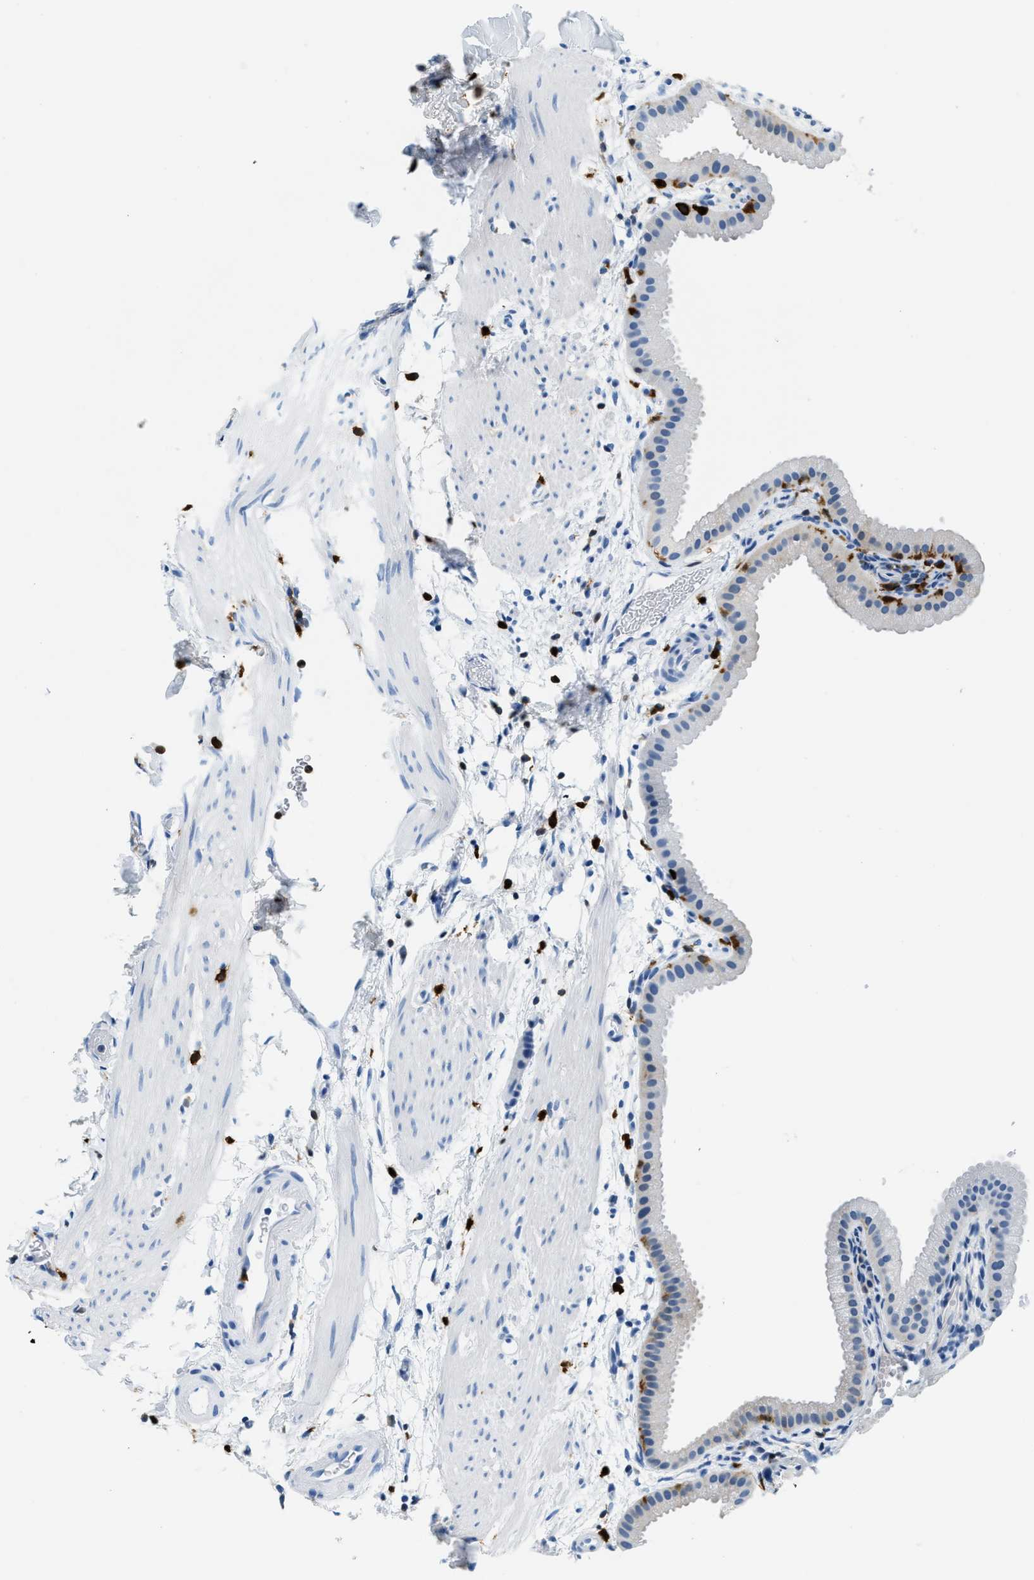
{"staining": {"intensity": "weak", "quantity": "<25%", "location": "cytoplasmic/membranous"}, "tissue": "gallbladder", "cell_type": "Glandular cells", "image_type": "normal", "snomed": [{"axis": "morphology", "description": "Normal tissue, NOS"}, {"axis": "topography", "description": "Gallbladder"}], "caption": "Gallbladder was stained to show a protein in brown. There is no significant positivity in glandular cells. Nuclei are stained in blue.", "gene": "CAPG", "patient": {"sex": "female", "age": 64}}